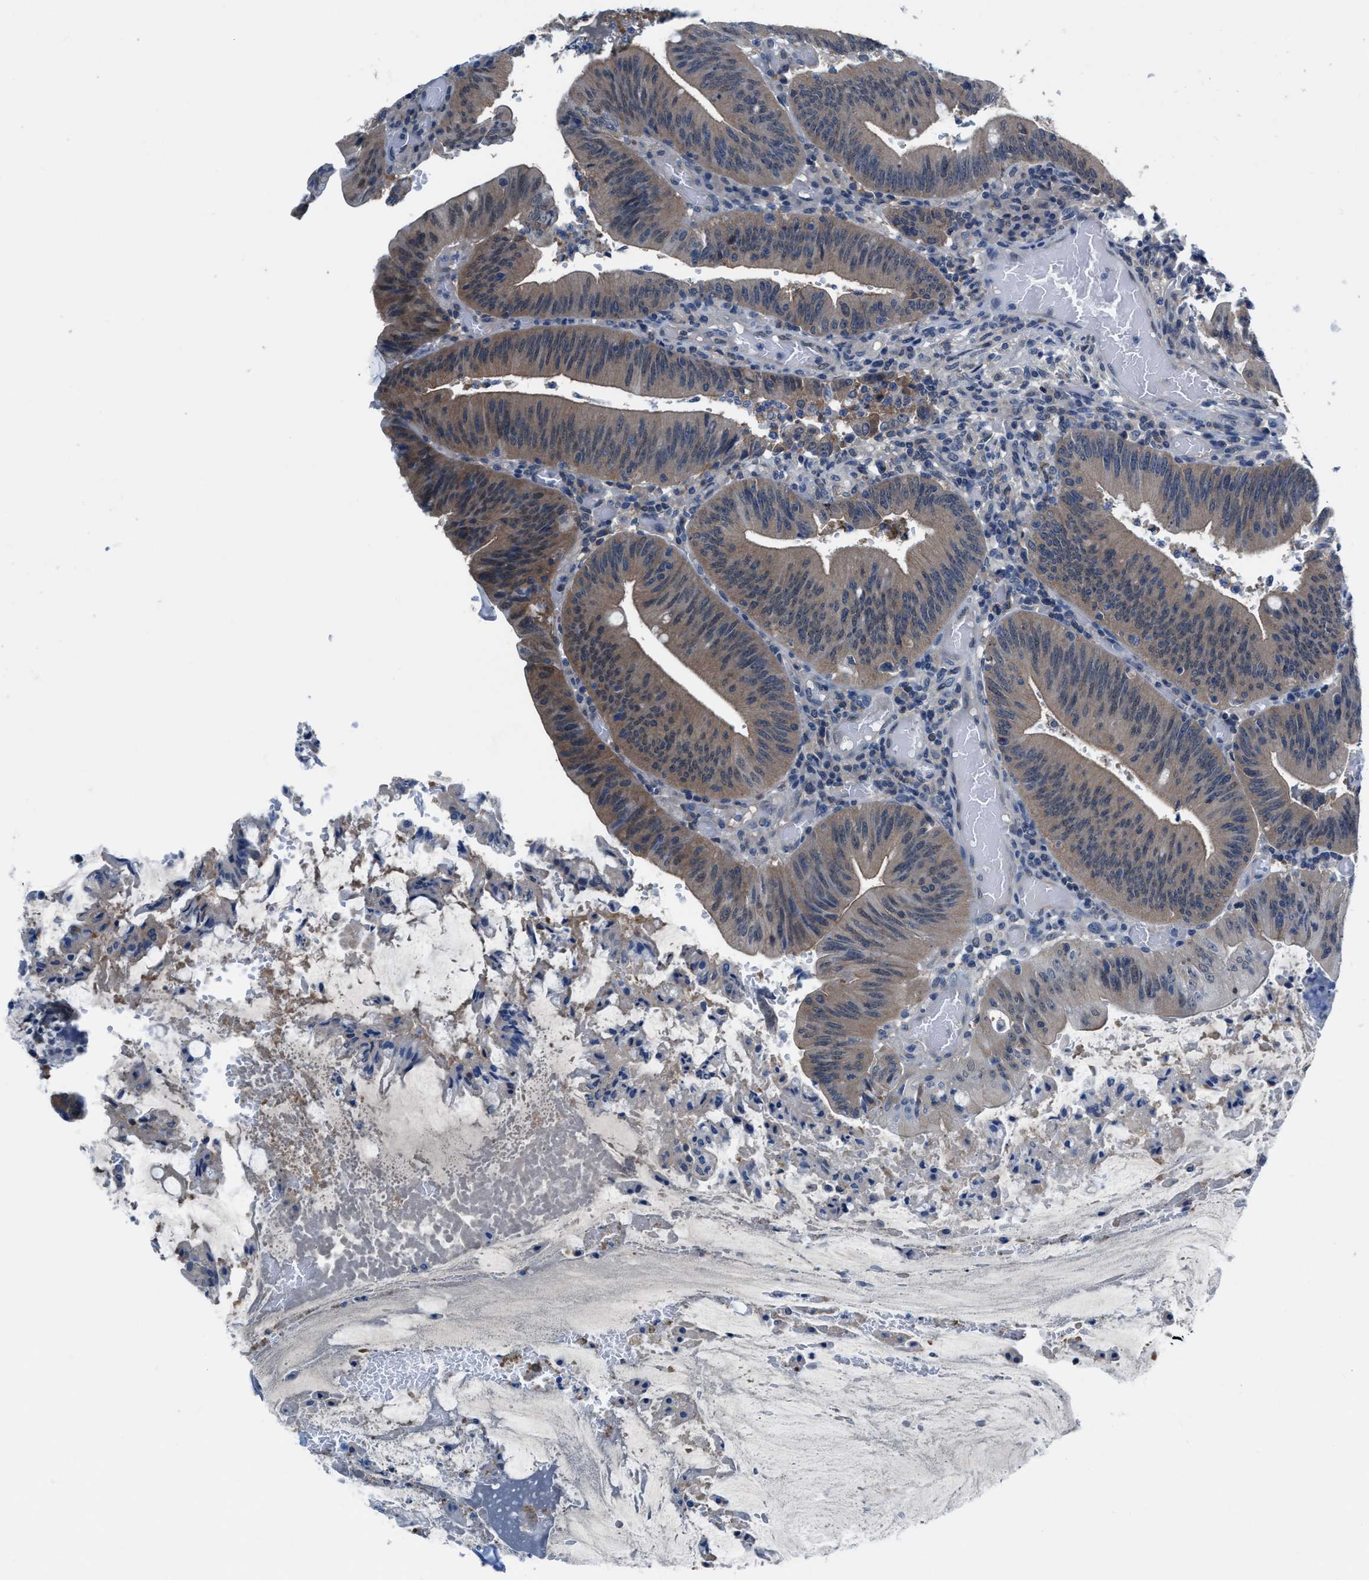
{"staining": {"intensity": "weak", "quantity": ">75%", "location": "cytoplasmic/membranous"}, "tissue": "colorectal cancer", "cell_type": "Tumor cells", "image_type": "cancer", "snomed": [{"axis": "morphology", "description": "Normal tissue, NOS"}, {"axis": "morphology", "description": "Adenocarcinoma, NOS"}, {"axis": "topography", "description": "Rectum"}], "caption": "Adenocarcinoma (colorectal) stained with a brown dye shows weak cytoplasmic/membranous positive positivity in about >75% of tumor cells.", "gene": "NUDT5", "patient": {"sex": "female", "age": 66}}